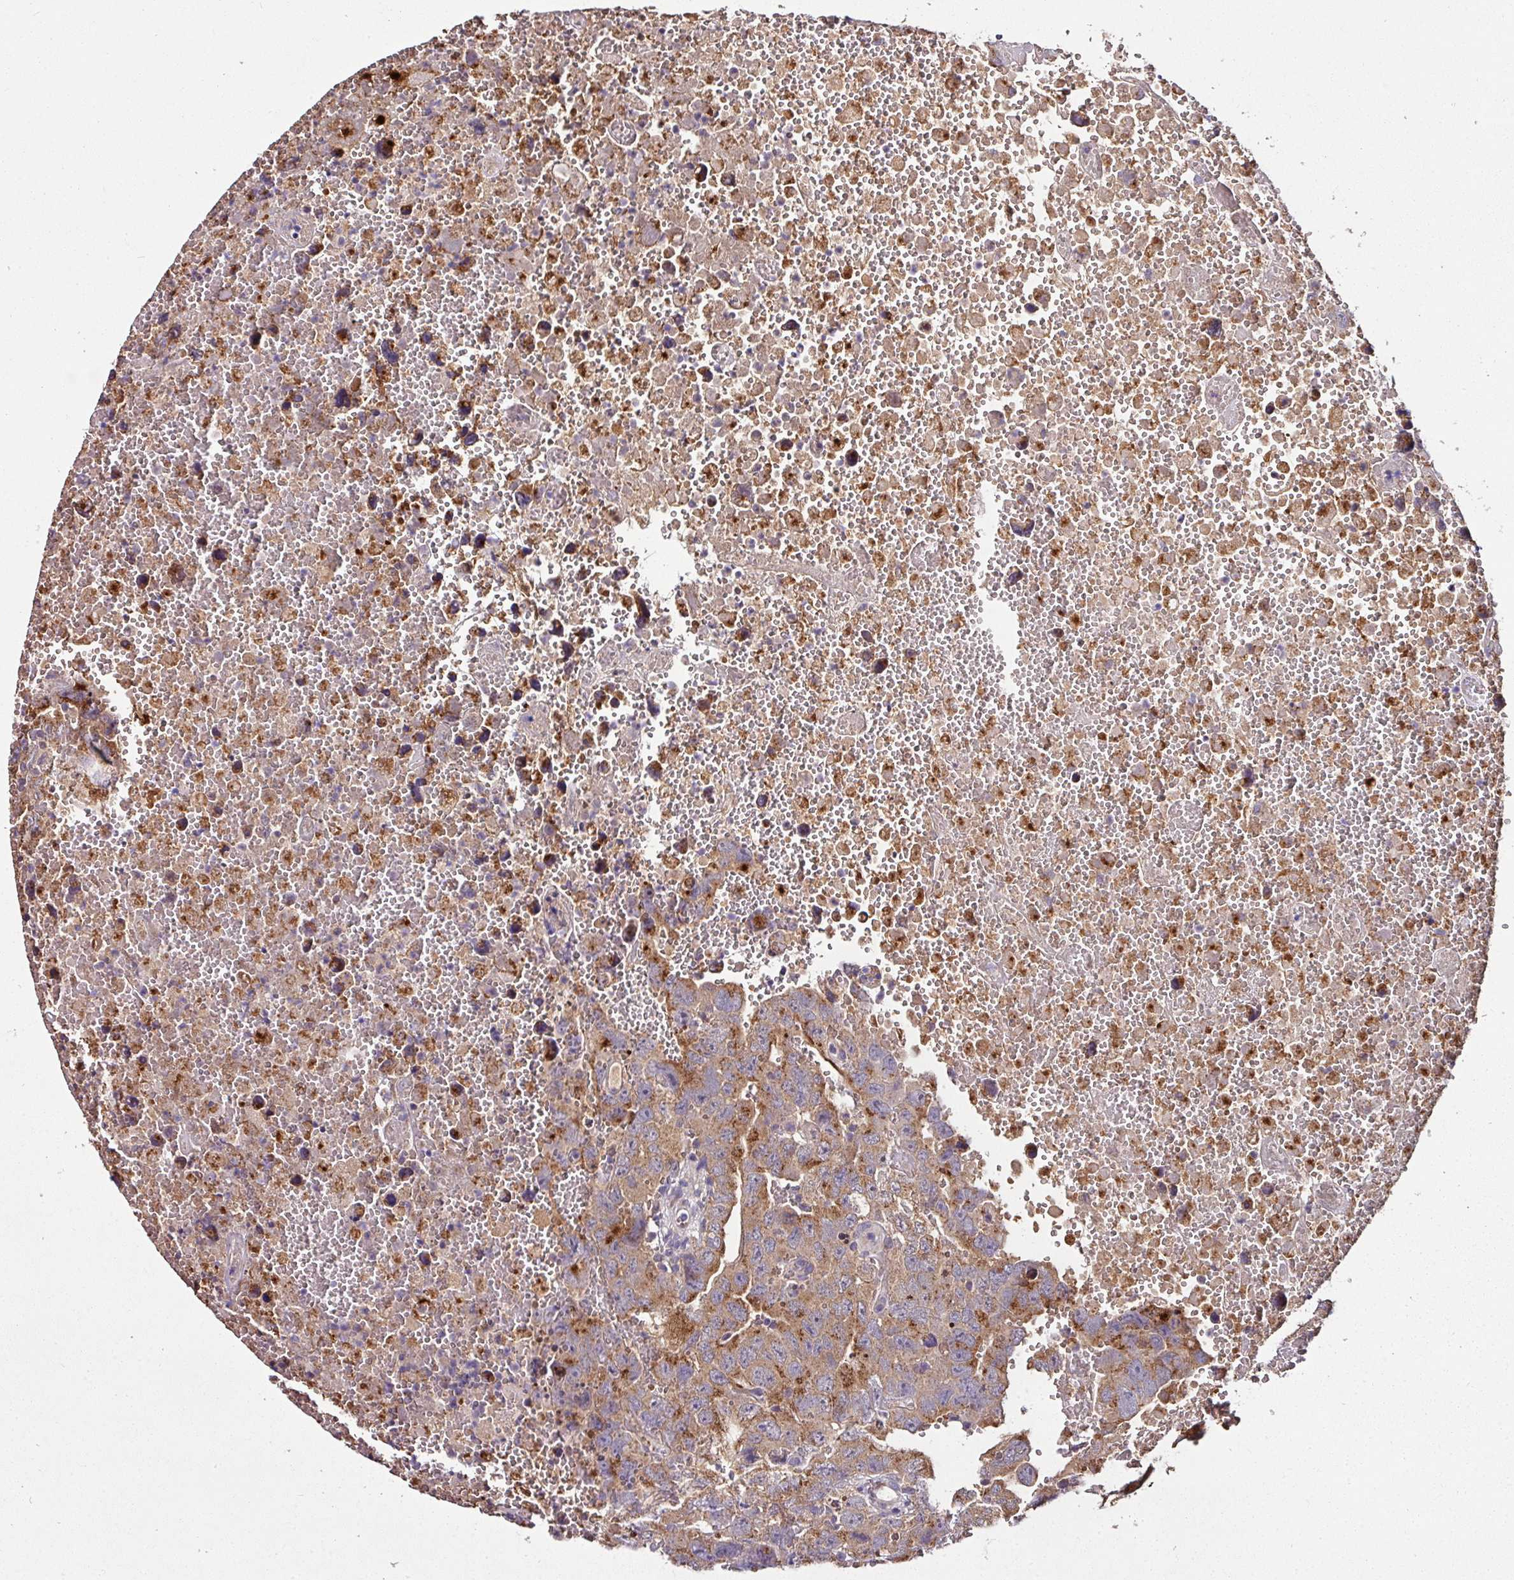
{"staining": {"intensity": "moderate", "quantity": ">75%", "location": "cytoplasmic/membranous"}, "tissue": "testis cancer", "cell_type": "Tumor cells", "image_type": "cancer", "snomed": [{"axis": "morphology", "description": "Carcinoma, Embryonal, NOS"}, {"axis": "topography", "description": "Testis"}], "caption": "Human embryonal carcinoma (testis) stained with a protein marker reveals moderate staining in tumor cells.", "gene": "CPD", "patient": {"sex": "male", "age": 45}}